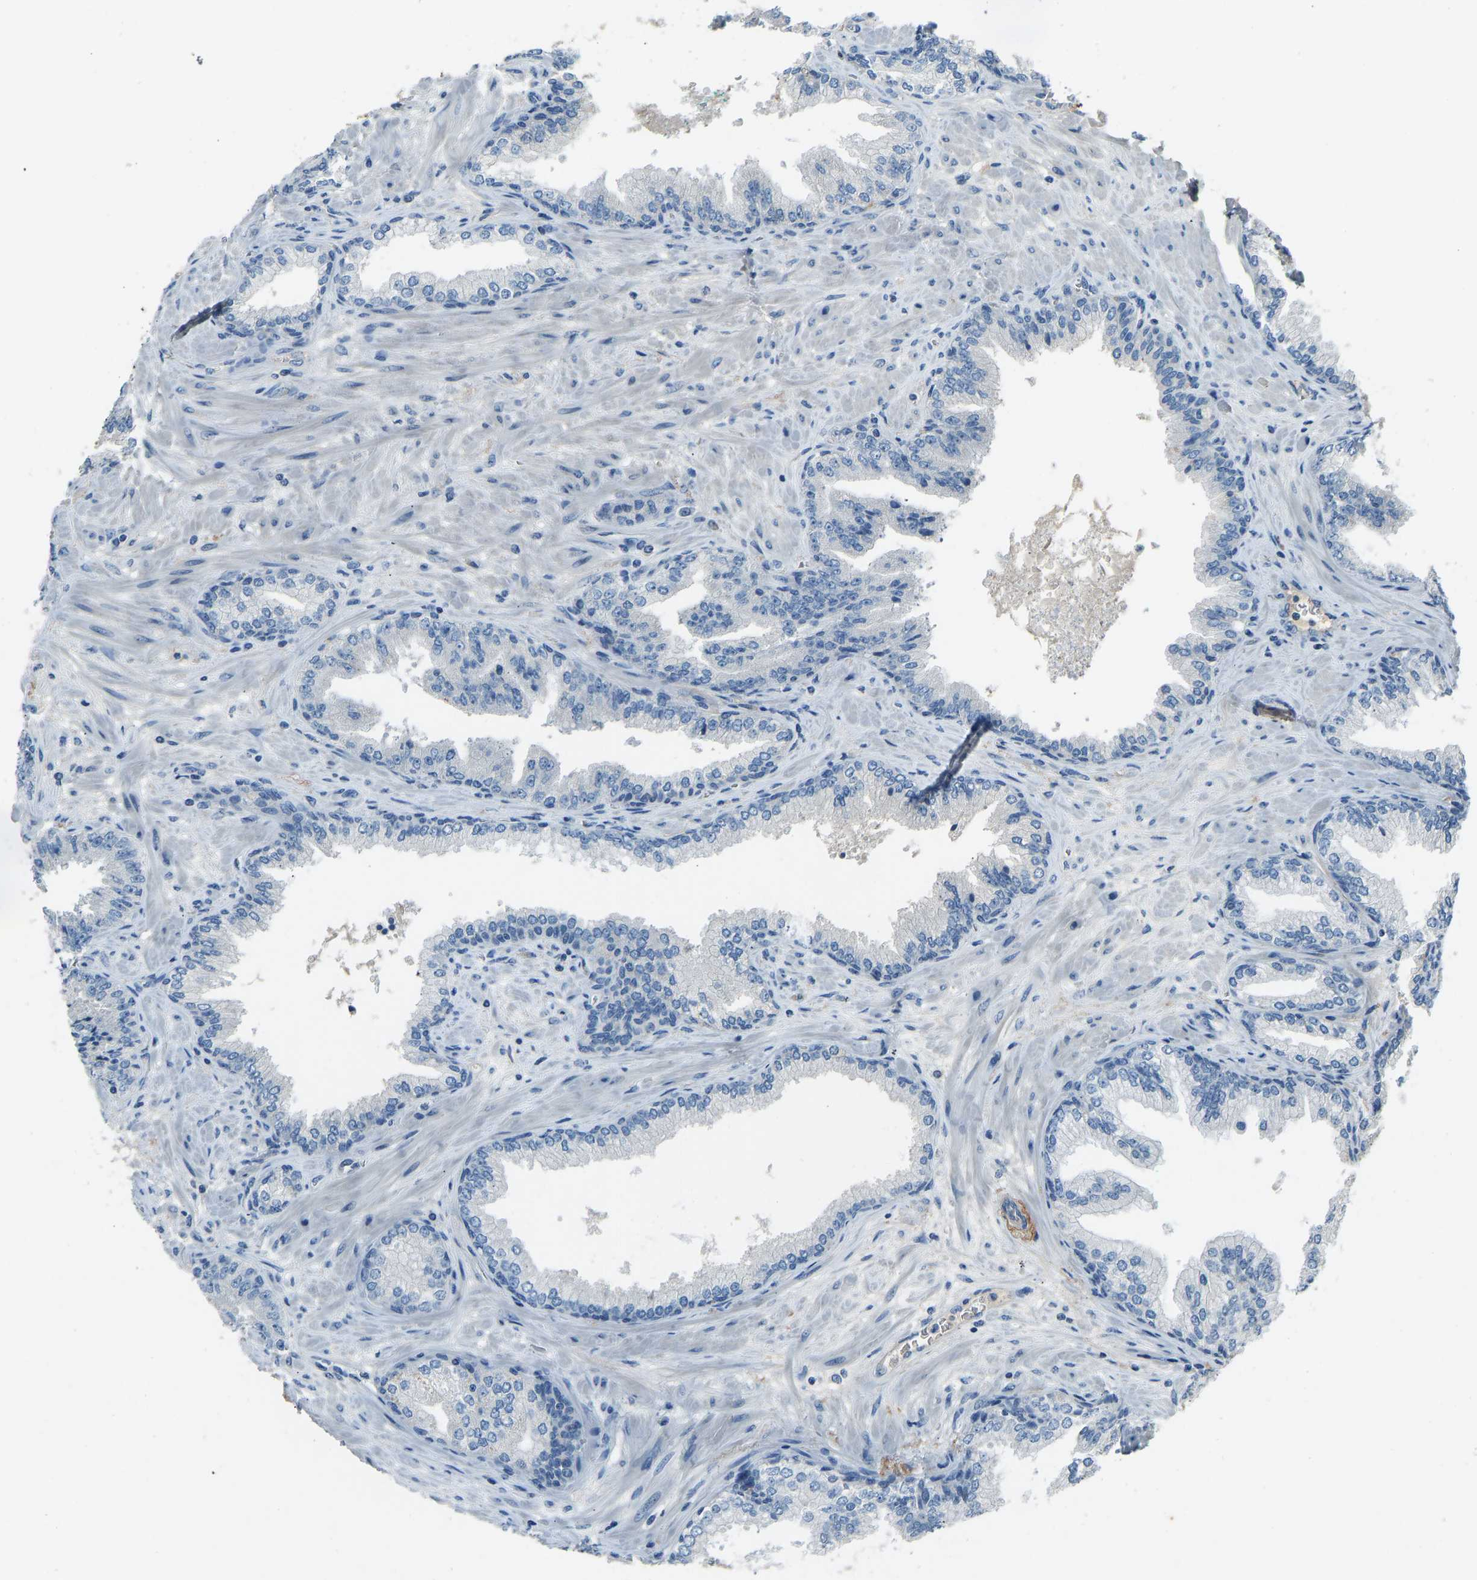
{"staining": {"intensity": "negative", "quantity": "none", "location": "none"}, "tissue": "prostate cancer", "cell_type": "Tumor cells", "image_type": "cancer", "snomed": [{"axis": "morphology", "description": "Adenocarcinoma, High grade"}, {"axis": "topography", "description": "Prostate"}], "caption": "Immunohistochemical staining of human prostate high-grade adenocarcinoma demonstrates no significant expression in tumor cells. (Brightfield microscopy of DAB IHC at high magnification).", "gene": "FBLN2", "patient": {"sex": "male", "age": 71}}